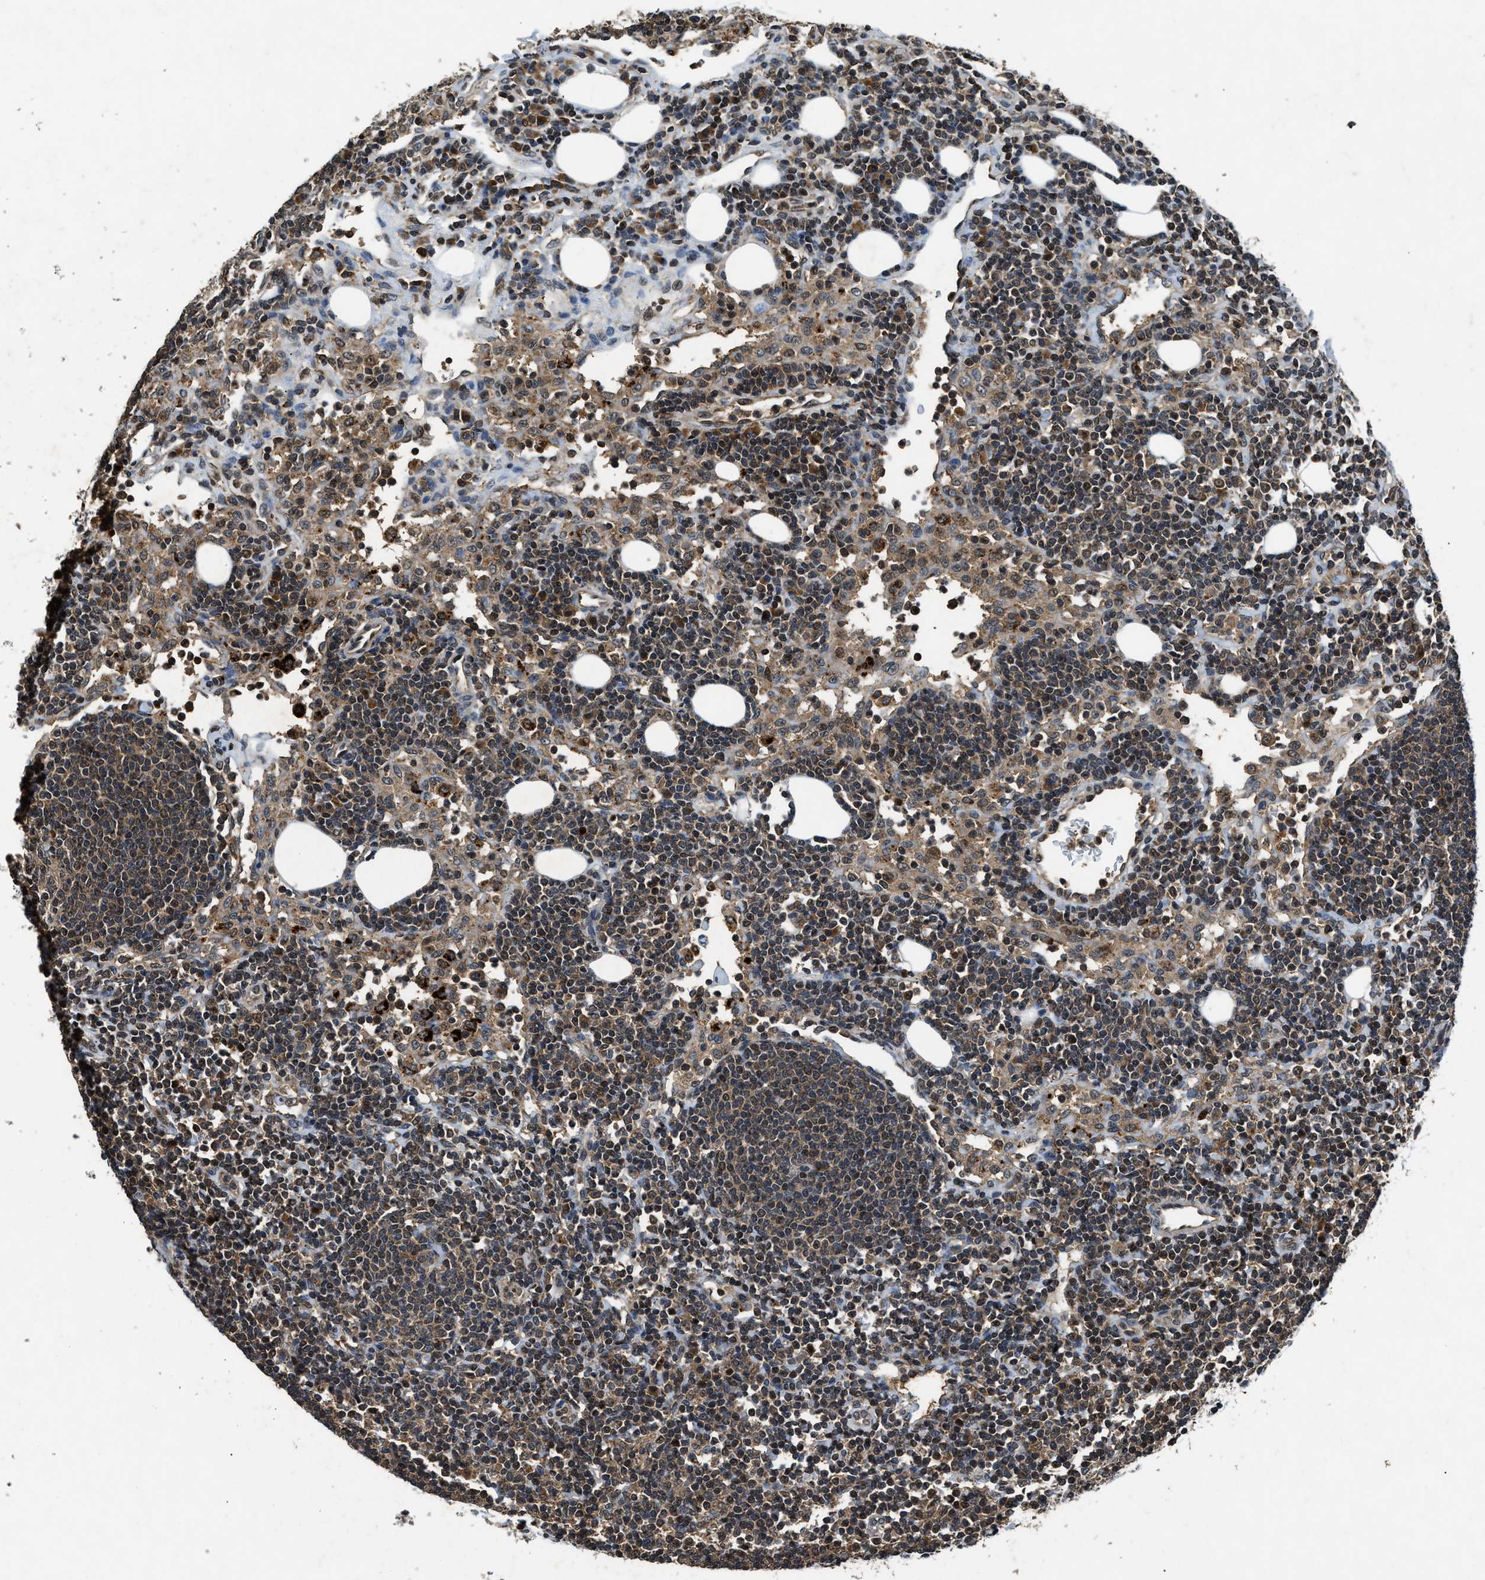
{"staining": {"intensity": "moderate", "quantity": "25%-75%", "location": "cytoplasmic/membranous"}, "tissue": "lymph node", "cell_type": "Germinal center cells", "image_type": "normal", "snomed": [{"axis": "morphology", "description": "Normal tissue, NOS"}, {"axis": "morphology", "description": "Carcinoid, malignant, NOS"}, {"axis": "topography", "description": "Lymph node"}], "caption": "Lymph node stained with DAB immunohistochemistry (IHC) demonstrates medium levels of moderate cytoplasmic/membranous staining in approximately 25%-75% of germinal center cells.", "gene": "RPS6KB1", "patient": {"sex": "male", "age": 47}}